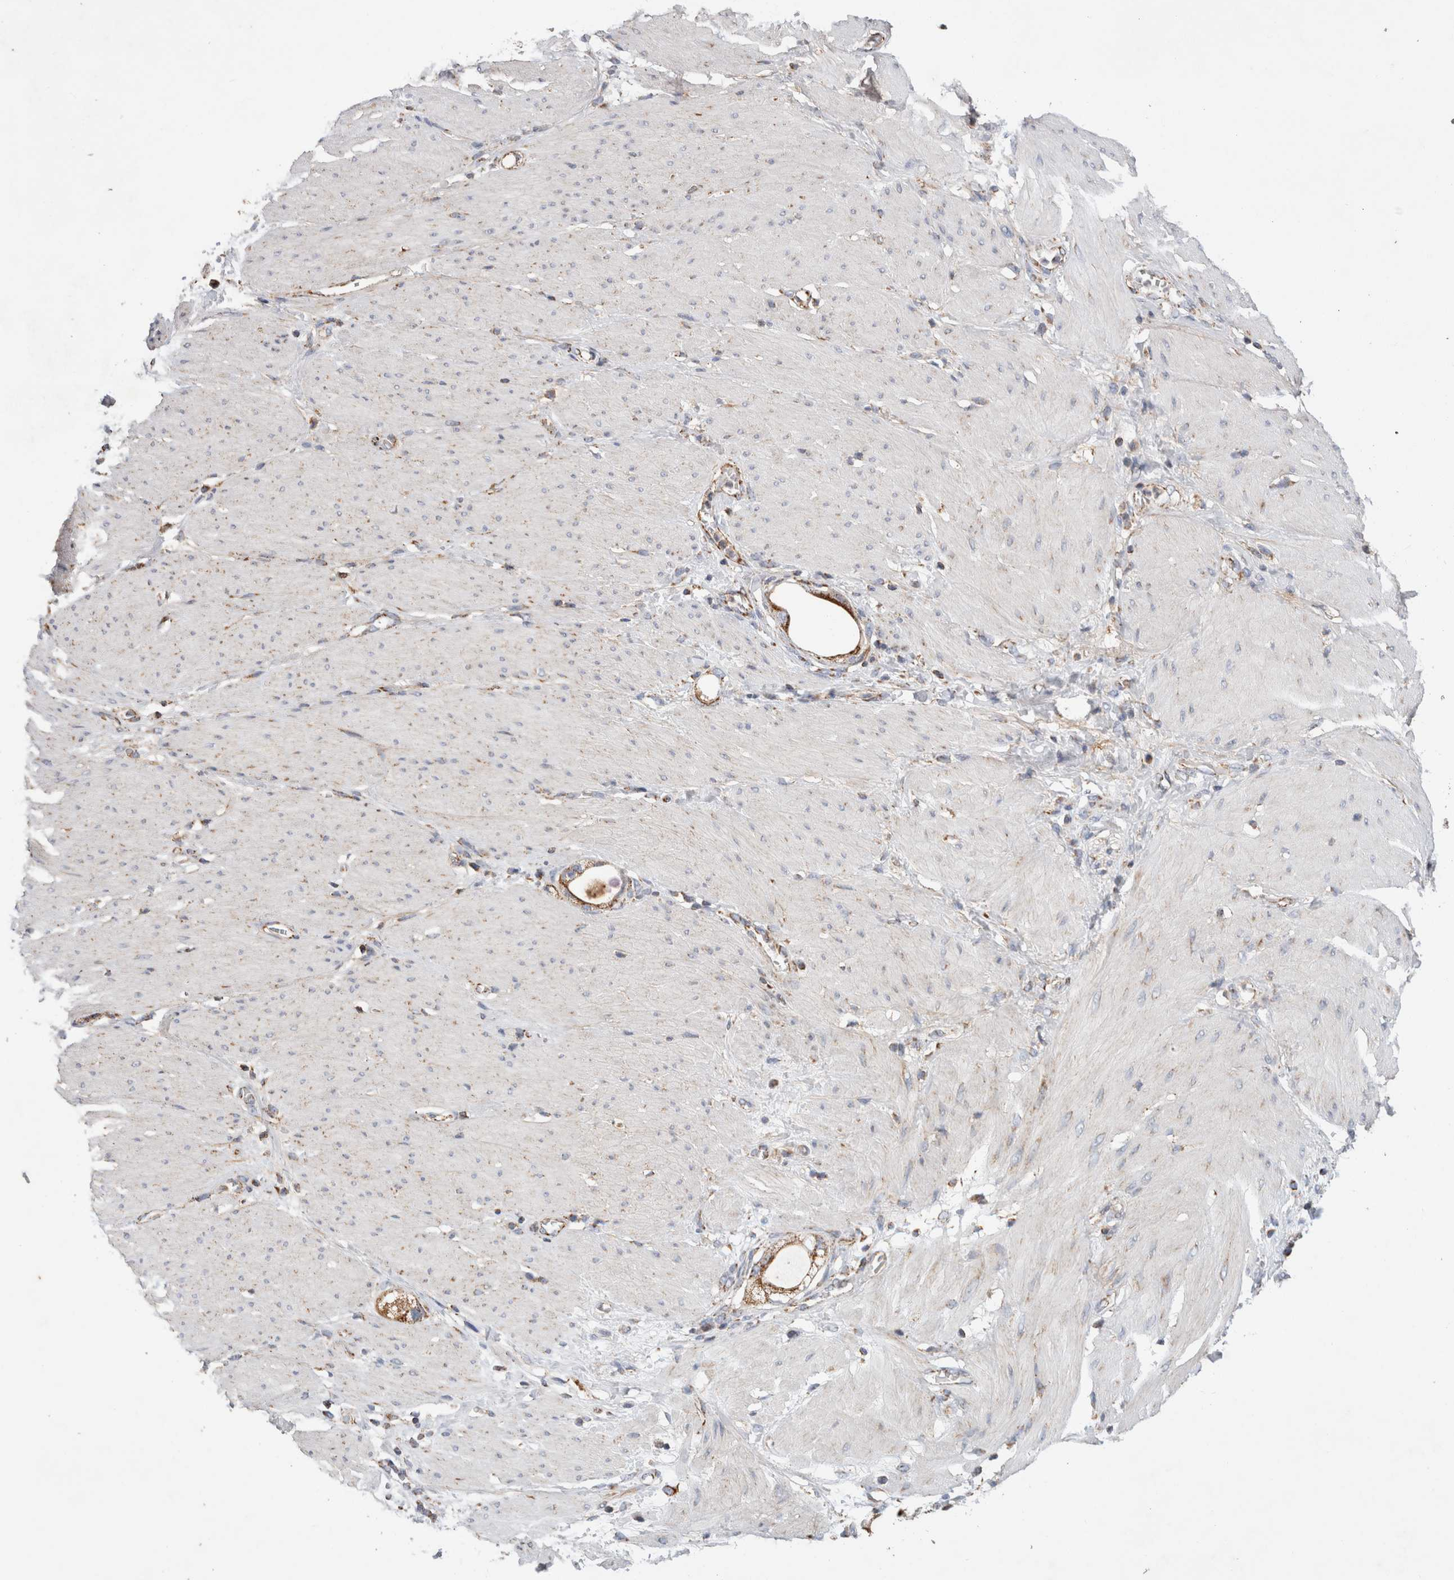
{"staining": {"intensity": "moderate", "quantity": ">75%", "location": "cytoplasmic/membranous"}, "tissue": "stomach cancer", "cell_type": "Tumor cells", "image_type": "cancer", "snomed": [{"axis": "morphology", "description": "Adenocarcinoma, NOS"}, {"axis": "topography", "description": "Stomach"}, {"axis": "topography", "description": "Stomach, lower"}], "caption": "Immunohistochemical staining of stomach cancer (adenocarcinoma) displays medium levels of moderate cytoplasmic/membranous protein positivity in about >75% of tumor cells.", "gene": "IARS2", "patient": {"sex": "female", "age": 48}}